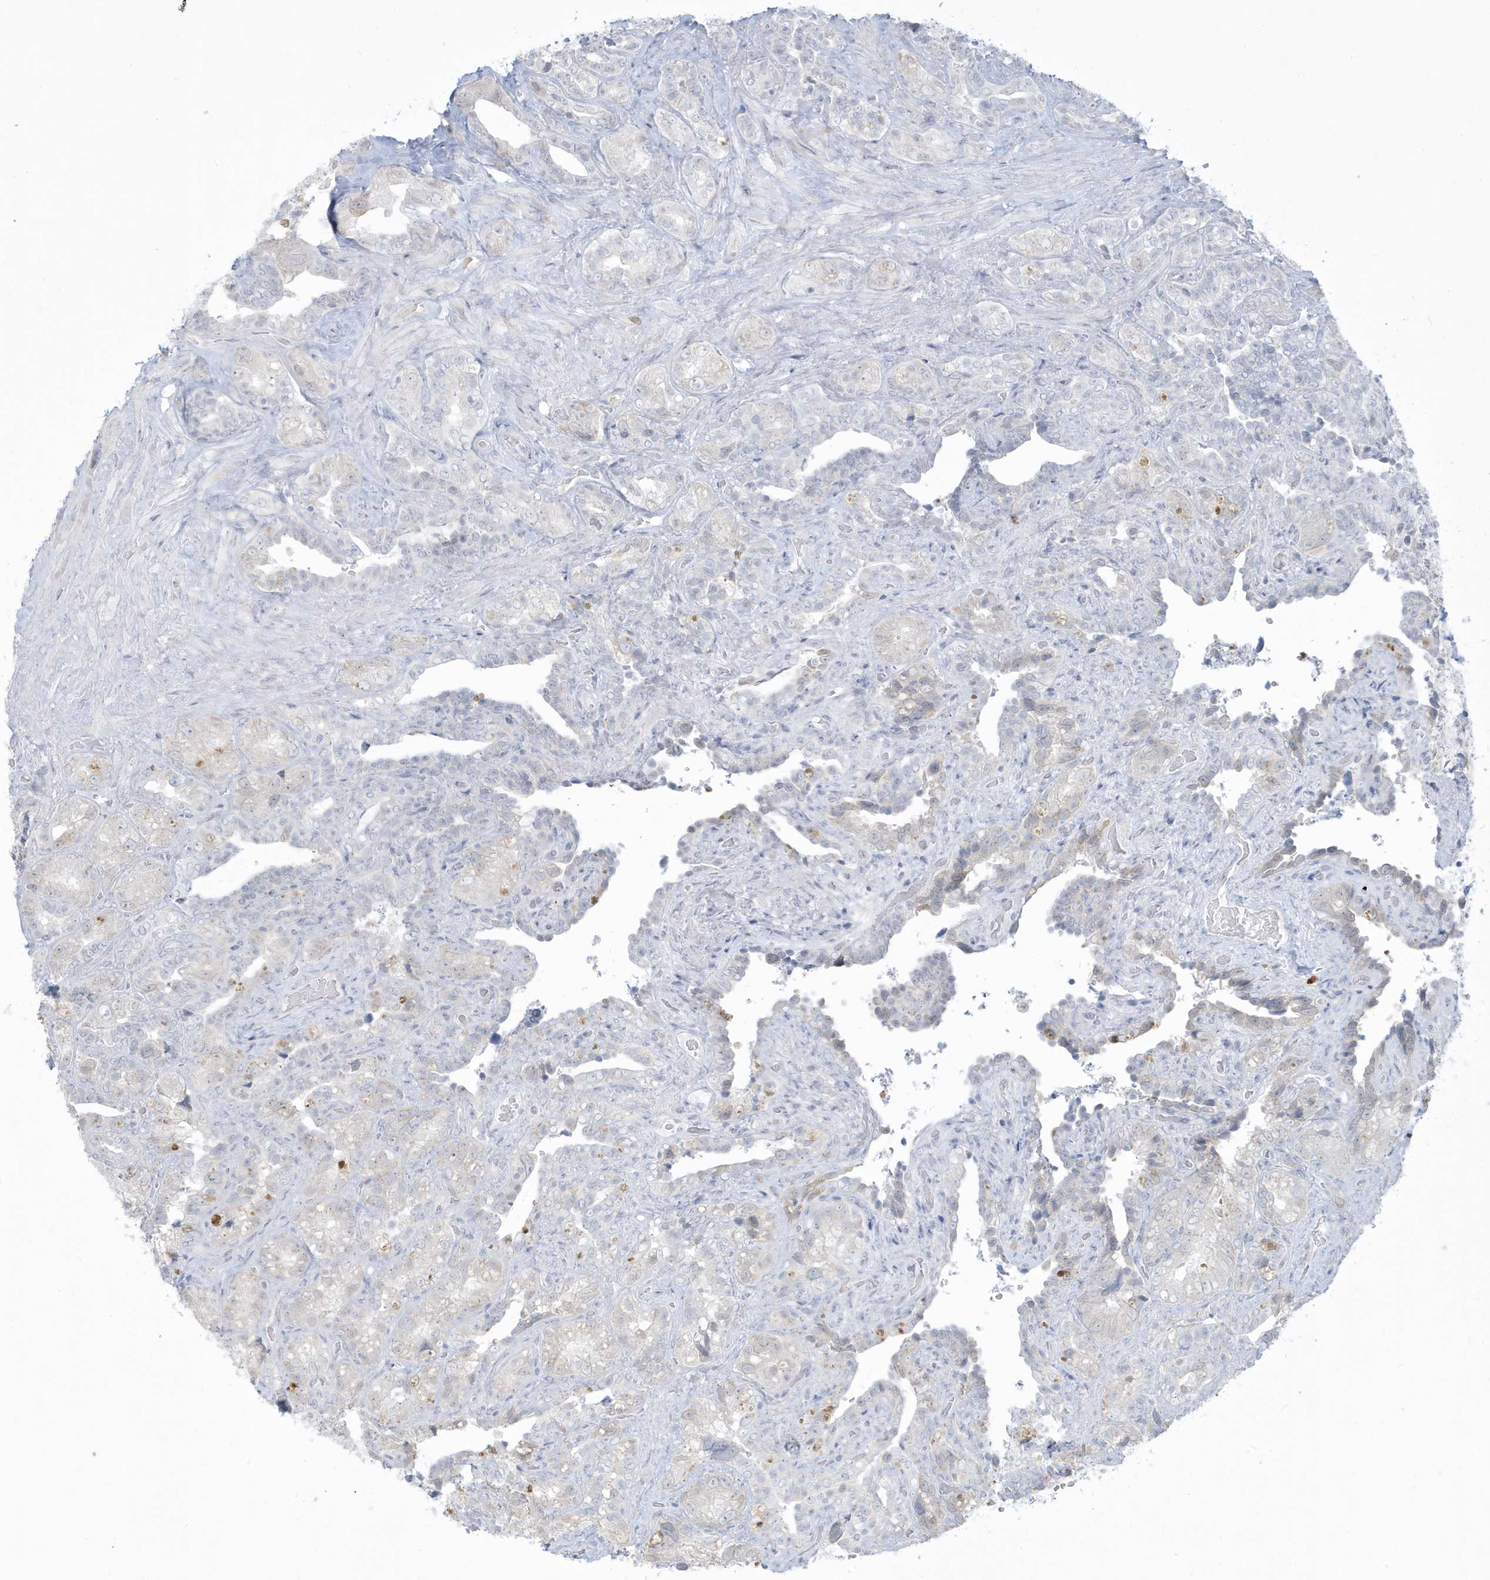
{"staining": {"intensity": "negative", "quantity": "none", "location": "none"}, "tissue": "seminal vesicle", "cell_type": "Glandular cells", "image_type": "normal", "snomed": [{"axis": "morphology", "description": "Normal tissue, NOS"}, {"axis": "topography", "description": "Seminal veicle"}, {"axis": "topography", "description": "Peripheral nerve tissue"}], "caption": "Immunohistochemistry (IHC) histopathology image of unremarkable seminal vesicle: human seminal vesicle stained with DAB (3,3'-diaminobenzidine) exhibits no significant protein expression in glandular cells. (Brightfield microscopy of DAB (3,3'-diaminobenzidine) immunohistochemistry at high magnification).", "gene": "HERC6", "patient": {"sex": "male", "age": 67}}